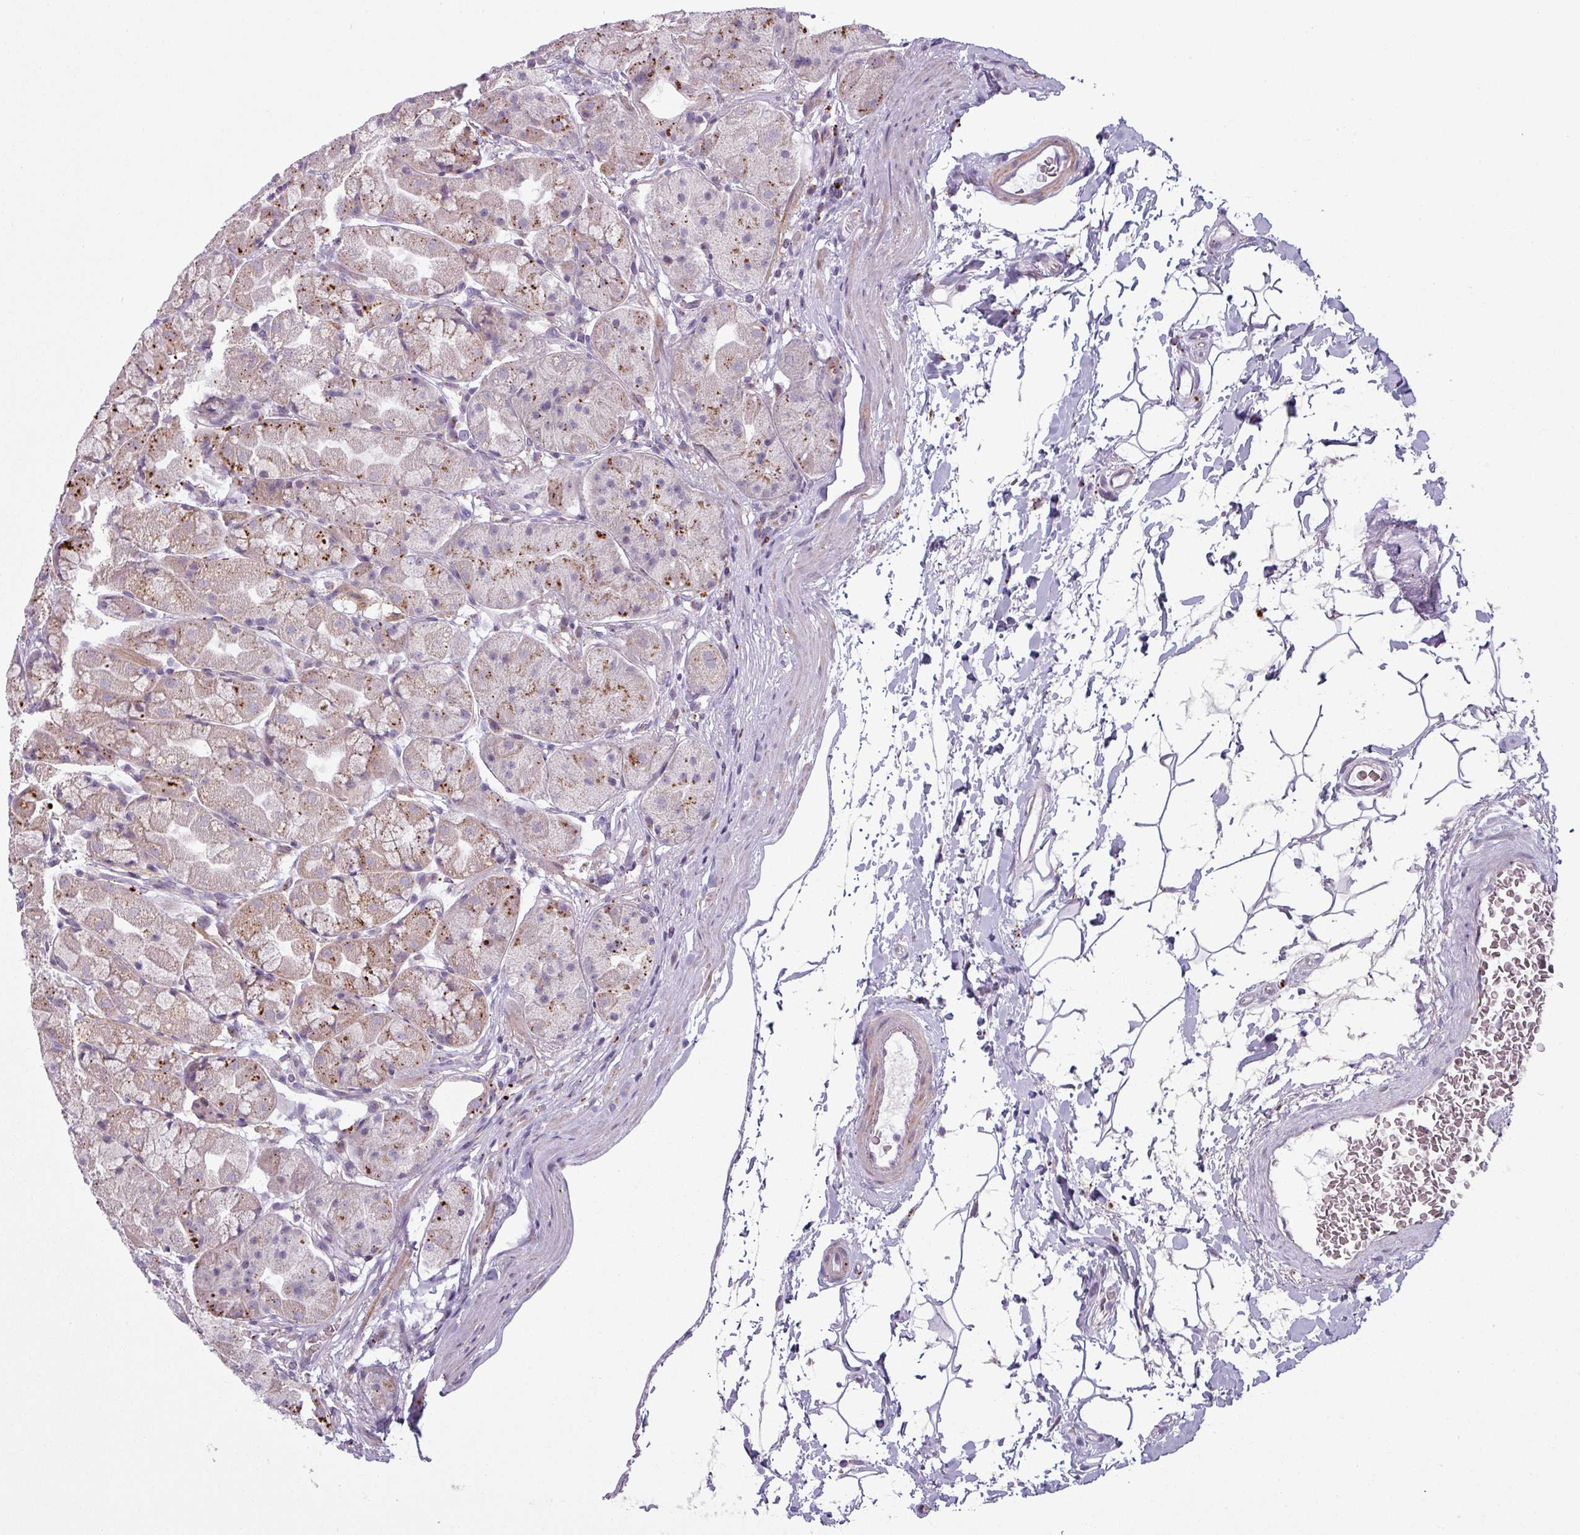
{"staining": {"intensity": "strong", "quantity": "25%-75%", "location": "cytoplasmic/membranous"}, "tissue": "stomach", "cell_type": "Glandular cells", "image_type": "normal", "snomed": [{"axis": "morphology", "description": "Normal tissue, NOS"}, {"axis": "topography", "description": "Stomach"}], "caption": "Immunohistochemistry of unremarkable human stomach exhibits high levels of strong cytoplasmic/membranous expression in approximately 25%-75% of glandular cells.", "gene": "MAP7D2", "patient": {"sex": "male", "age": 57}}